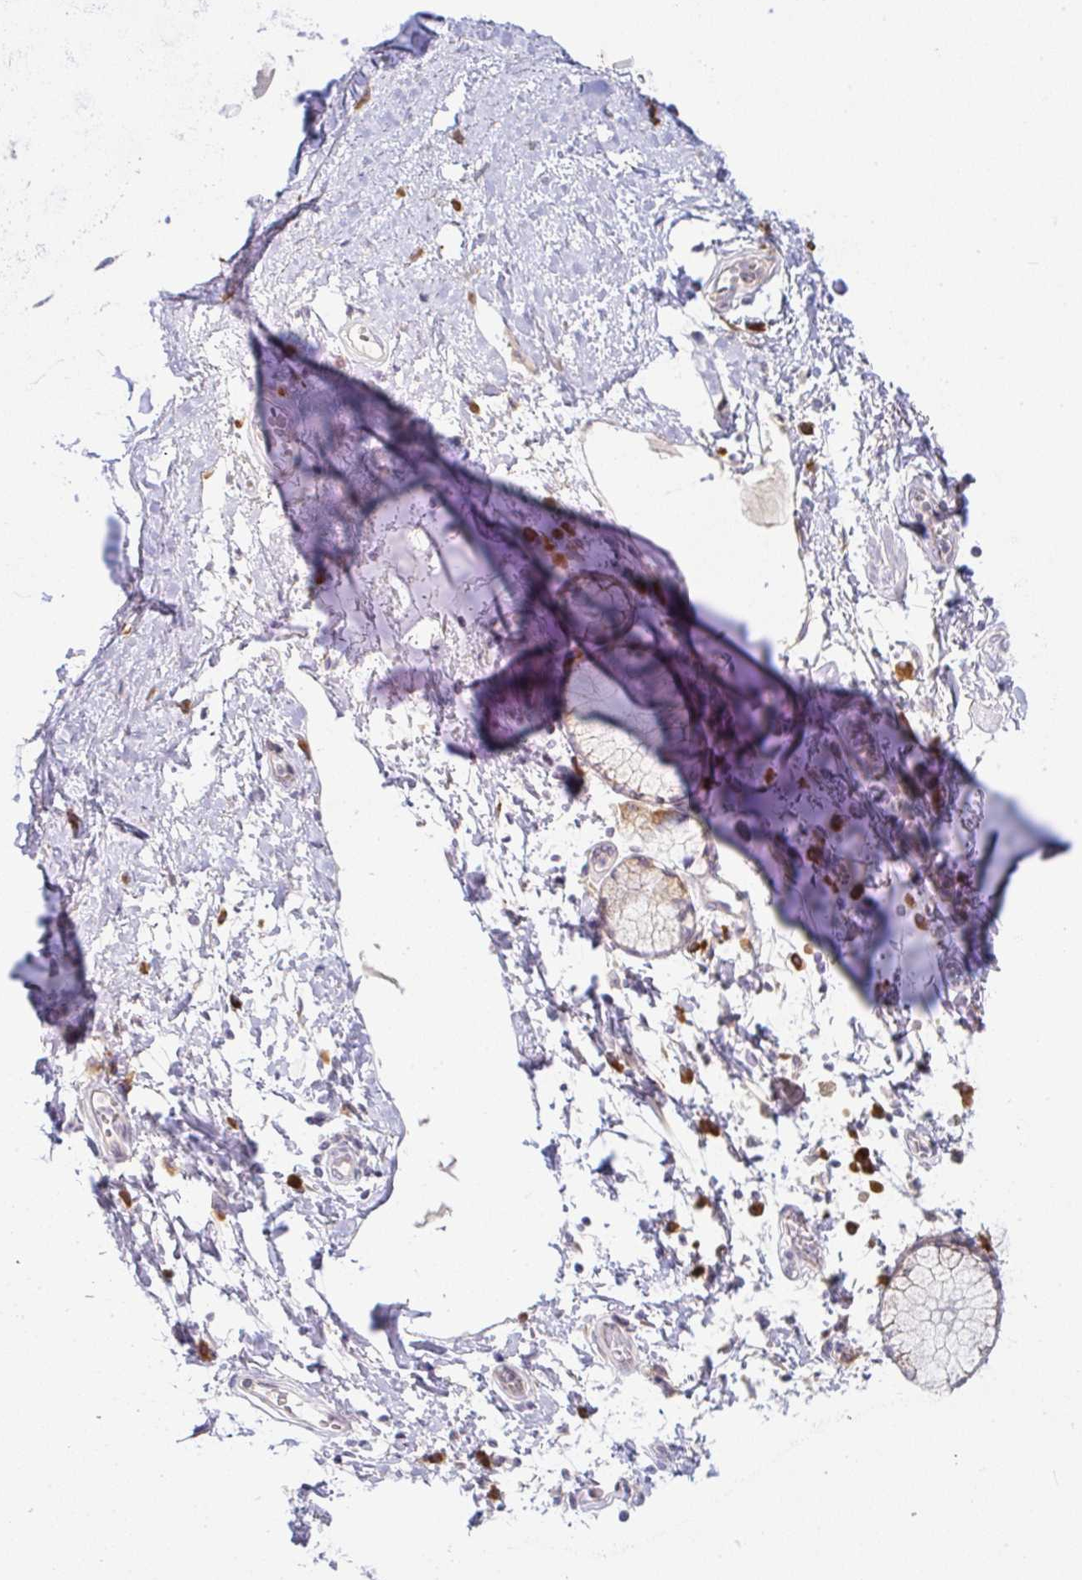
{"staining": {"intensity": "negative", "quantity": "none", "location": "none"}, "tissue": "adipose tissue", "cell_type": "Adipocytes", "image_type": "normal", "snomed": [{"axis": "morphology", "description": "Normal tissue, NOS"}, {"axis": "morphology", "description": "Degeneration, NOS"}, {"axis": "topography", "description": "Cartilage tissue"}, {"axis": "topography", "description": "Lung"}], "caption": "There is no significant positivity in adipocytes of adipose tissue.", "gene": "DERL2", "patient": {"sex": "female", "age": 61}}